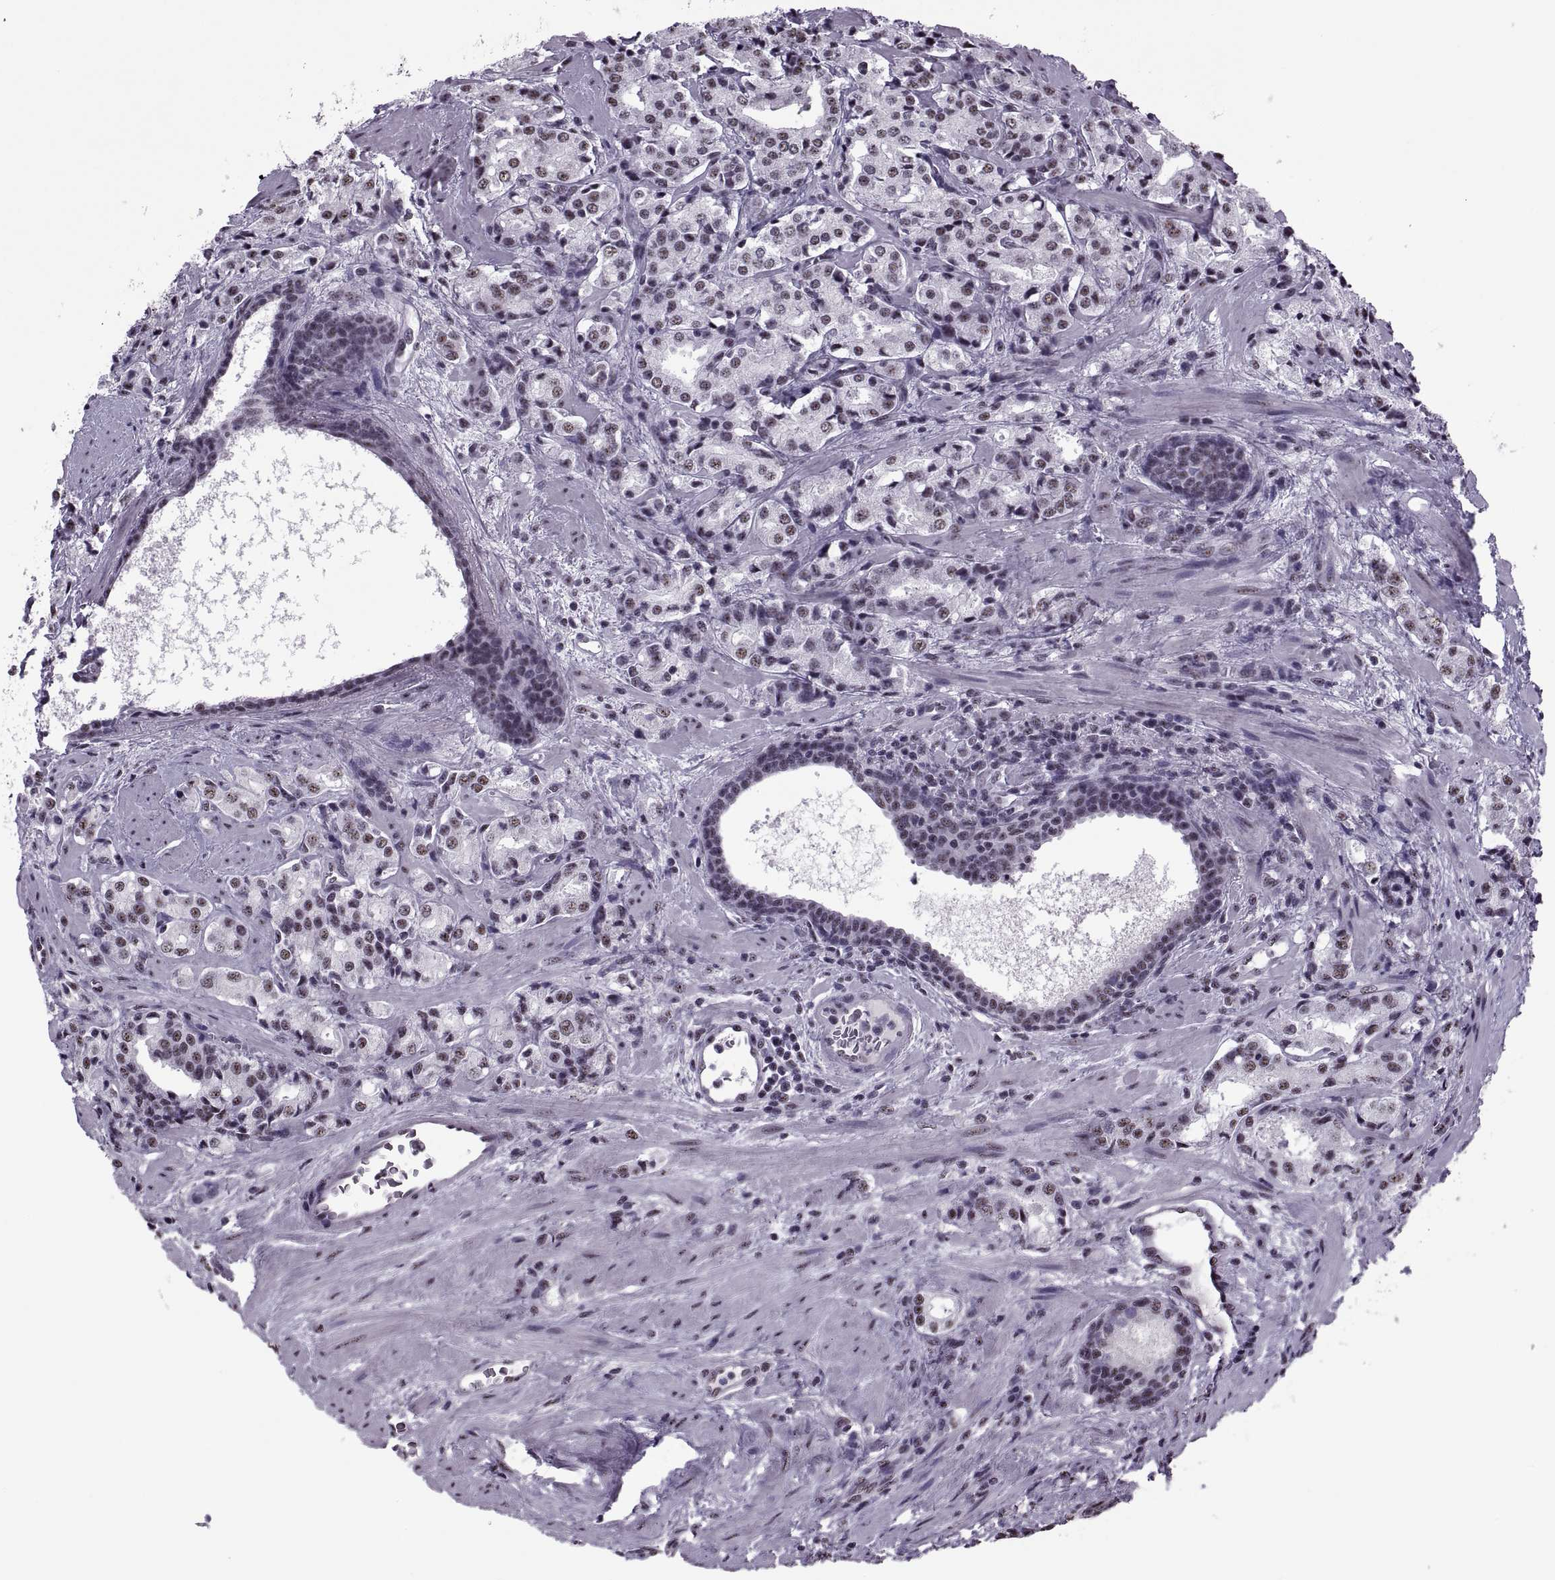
{"staining": {"intensity": "moderate", "quantity": "<25%", "location": "nuclear"}, "tissue": "prostate cancer", "cell_type": "Tumor cells", "image_type": "cancer", "snomed": [{"axis": "morphology", "description": "Adenocarcinoma, Low grade"}, {"axis": "topography", "description": "Prostate"}], "caption": "Moderate nuclear protein positivity is appreciated in approximately <25% of tumor cells in prostate cancer.", "gene": "MAGEA4", "patient": {"sex": "male", "age": 56}}